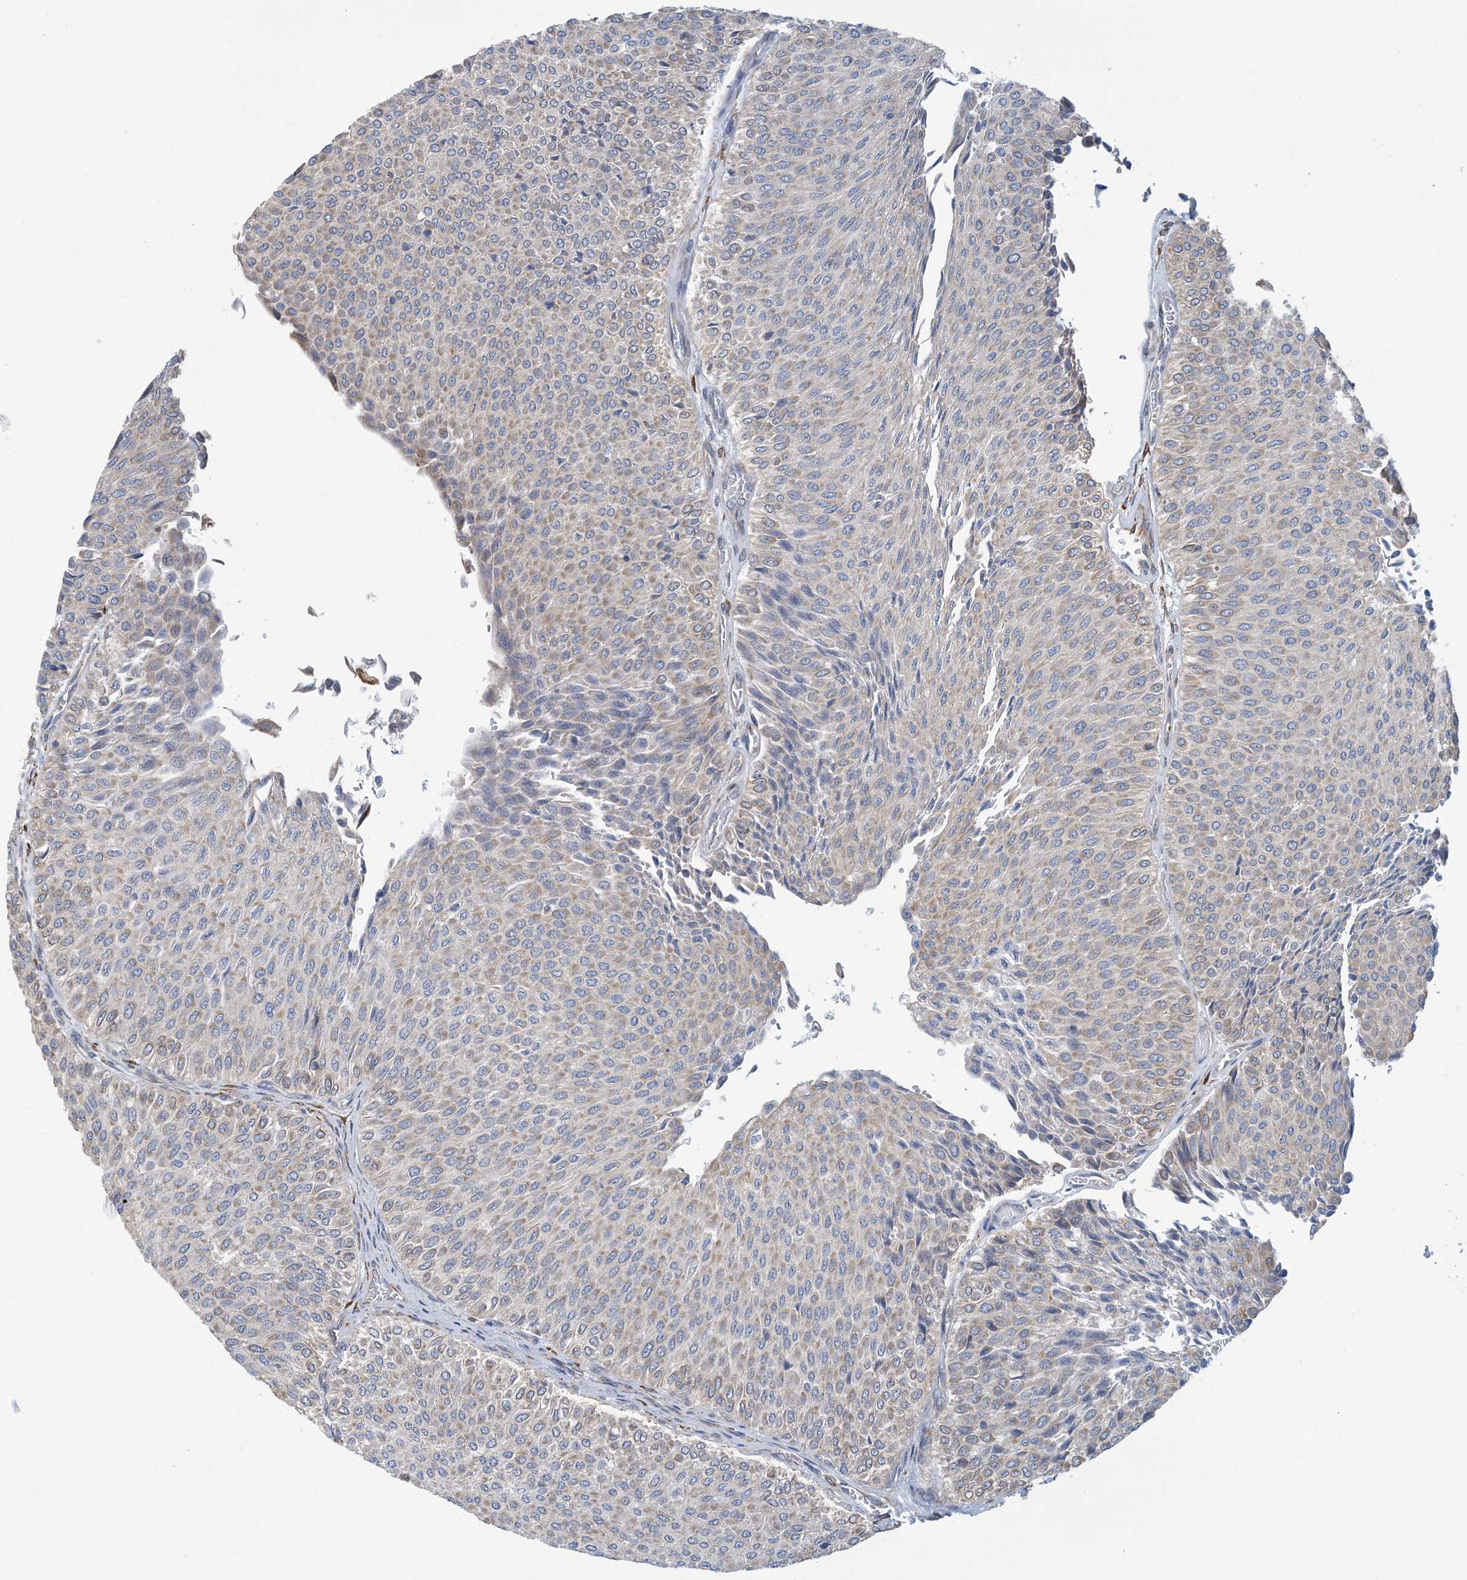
{"staining": {"intensity": "weak", "quantity": "25%-75%", "location": "cytoplasmic/membranous"}, "tissue": "urothelial cancer", "cell_type": "Tumor cells", "image_type": "cancer", "snomed": [{"axis": "morphology", "description": "Urothelial carcinoma, Low grade"}, {"axis": "topography", "description": "Urinary bladder"}], "caption": "IHC photomicrograph of urothelial carcinoma (low-grade) stained for a protein (brown), which demonstrates low levels of weak cytoplasmic/membranous staining in about 25%-75% of tumor cells.", "gene": "CCDC14", "patient": {"sex": "male", "age": 78}}